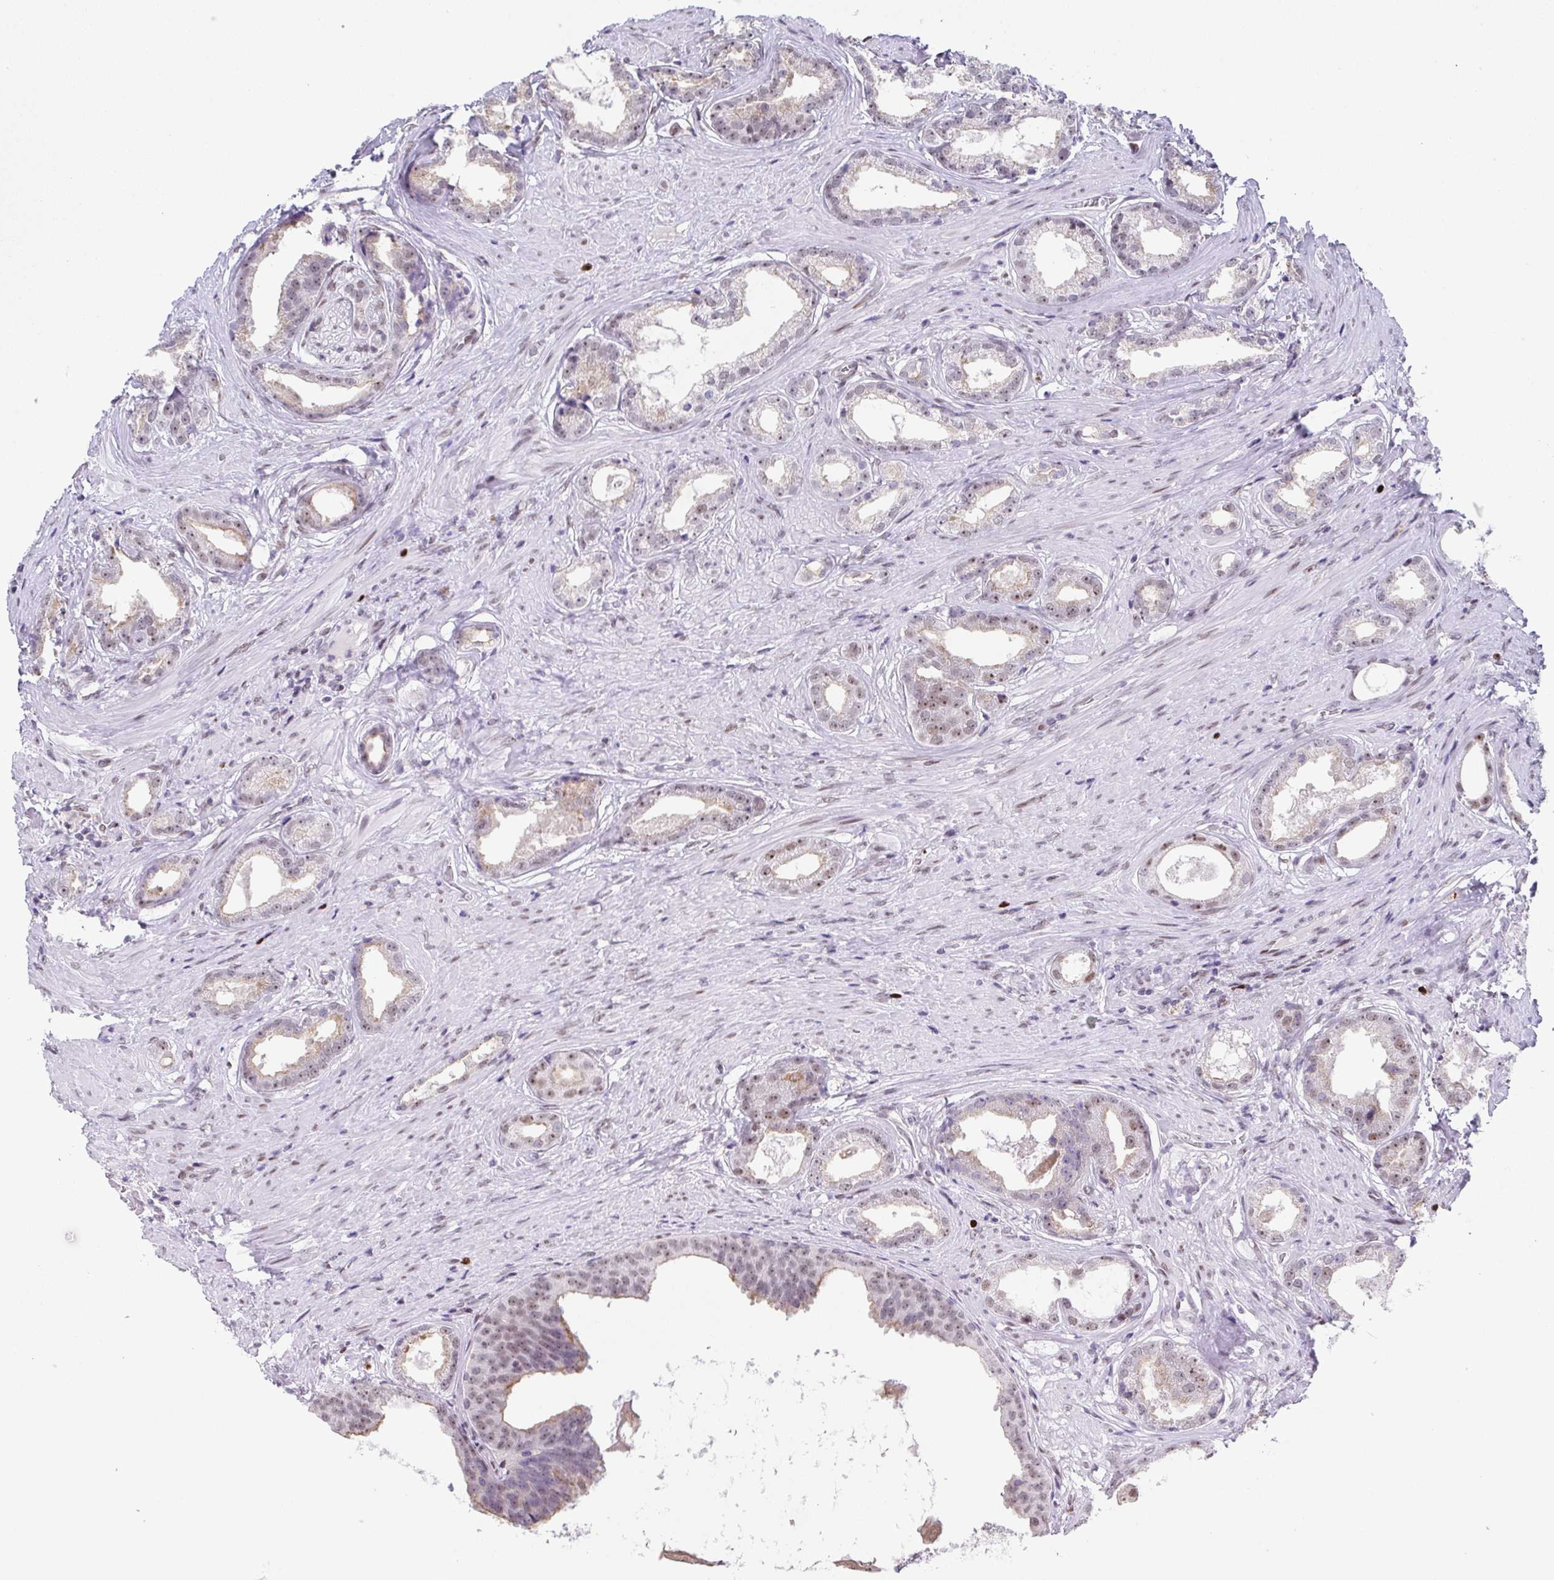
{"staining": {"intensity": "weak", "quantity": "<25%", "location": "nuclear"}, "tissue": "prostate cancer", "cell_type": "Tumor cells", "image_type": "cancer", "snomed": [{"axis": "morphology", "description": "Adenocarcinoma, Low grade"}, {"axis": "topography", "description": "Prostate"}], "caption": "Immunohistochemistry (IHC) of prostate cancer (adenocarcinoma (low-grade)) displays no positivity in tumor cells. (DAB immunohistochemistry (IHC) with hematoxylin counter stain).", "gene": "RB1", "patient": {"sex": "male", "age": 65}}